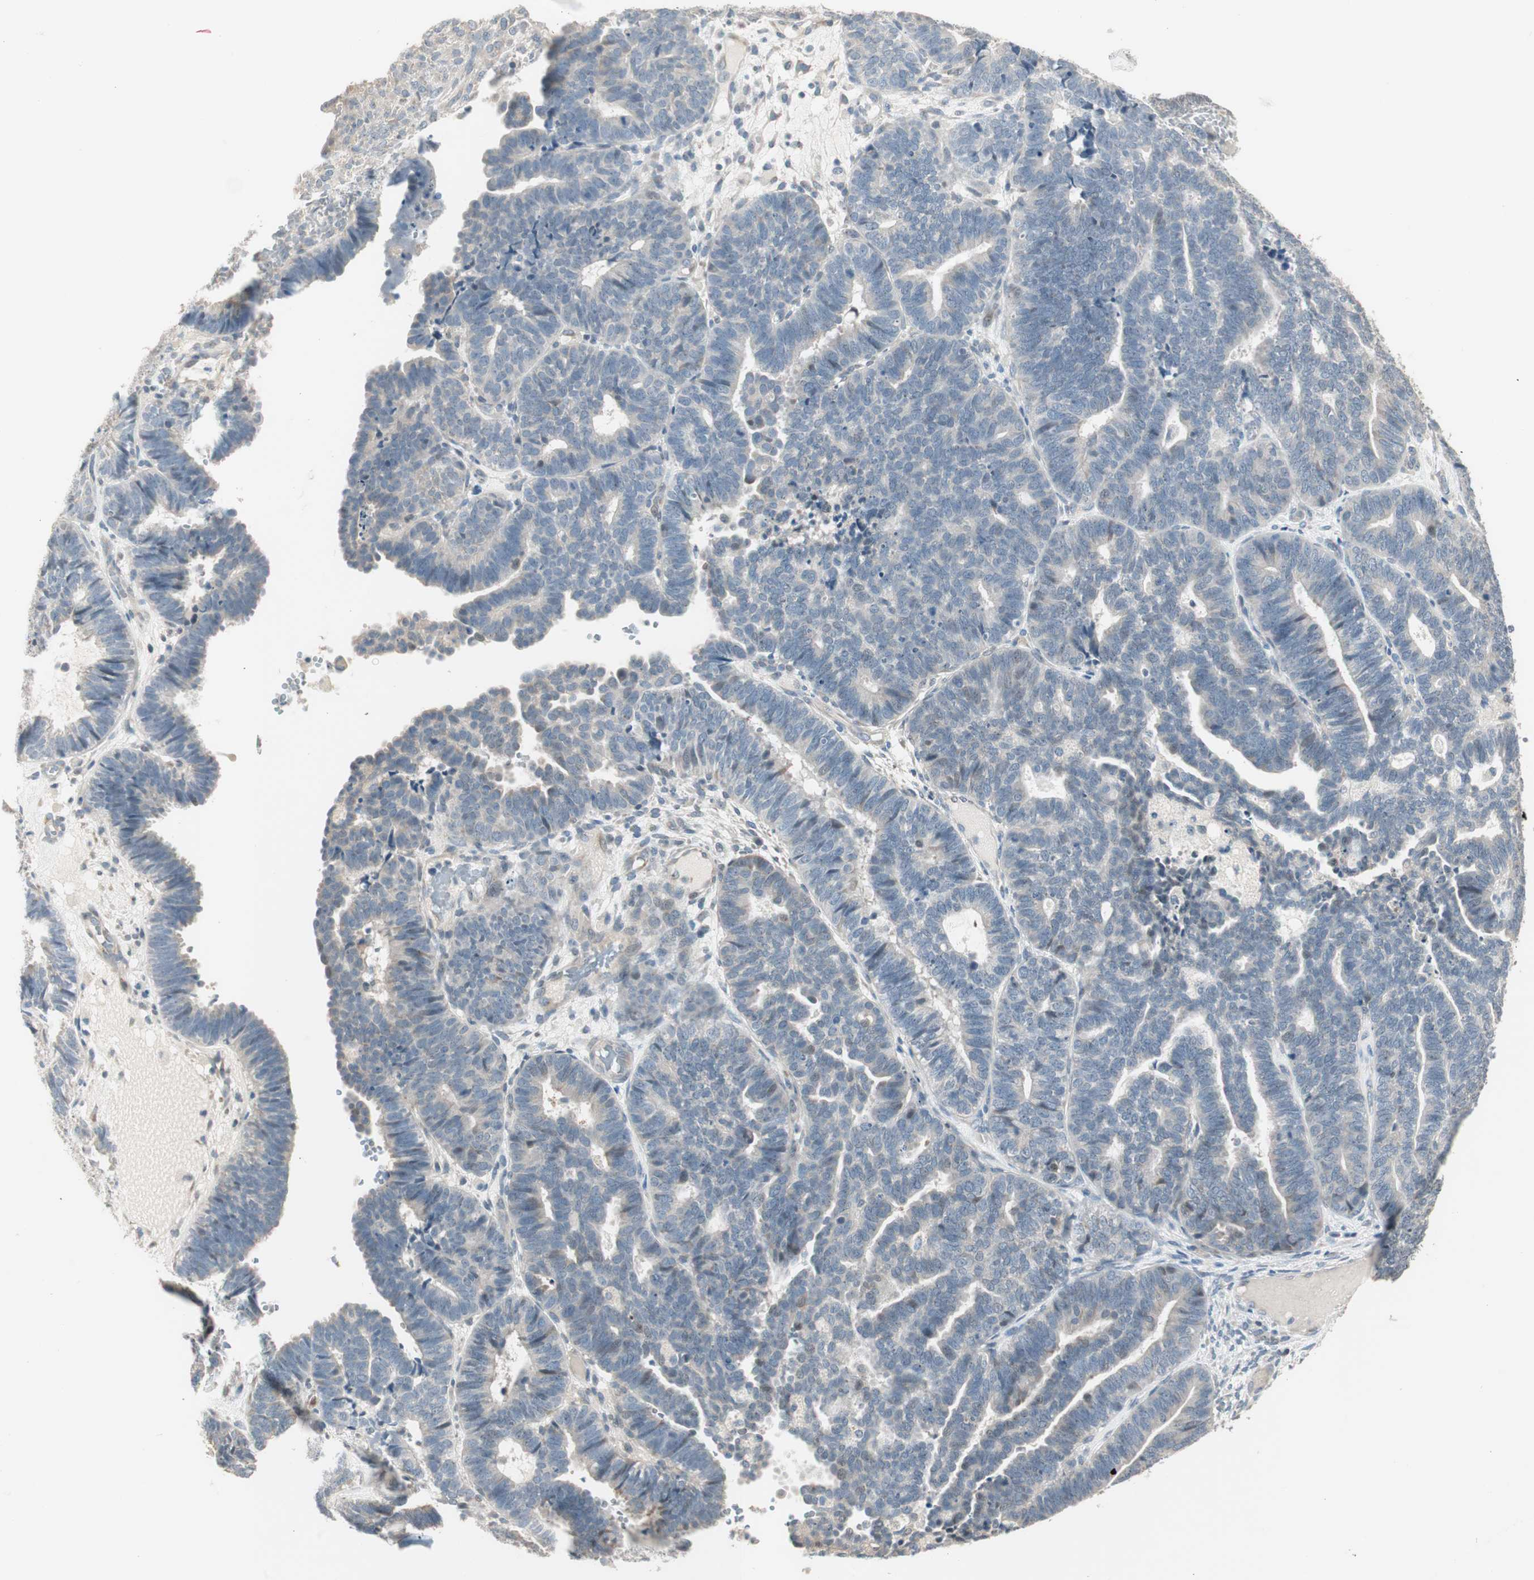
{"staining": {"intensity": "weak", "quantity": "25%-75%", "location": "cytoplasmic/membranous"}, "tissue": "endometrial cancer", "cell_type": "Tumor cells", "image_type": "cancer", "snomed": [{"axis": "morphology", "description": "Adenocarcinoma, NOS"}, {"axis": "topography", "description": "Endometrium"}], "caption": "Endometrial cancer (adenocarcinoma) stained for a protein (brown) demonstrates weak cytoplasmic/membranous positive expression in about 25%-75% of tumor cells.", "gene": "PDZK1", "patient": {"sex": "female", "age": 70}}